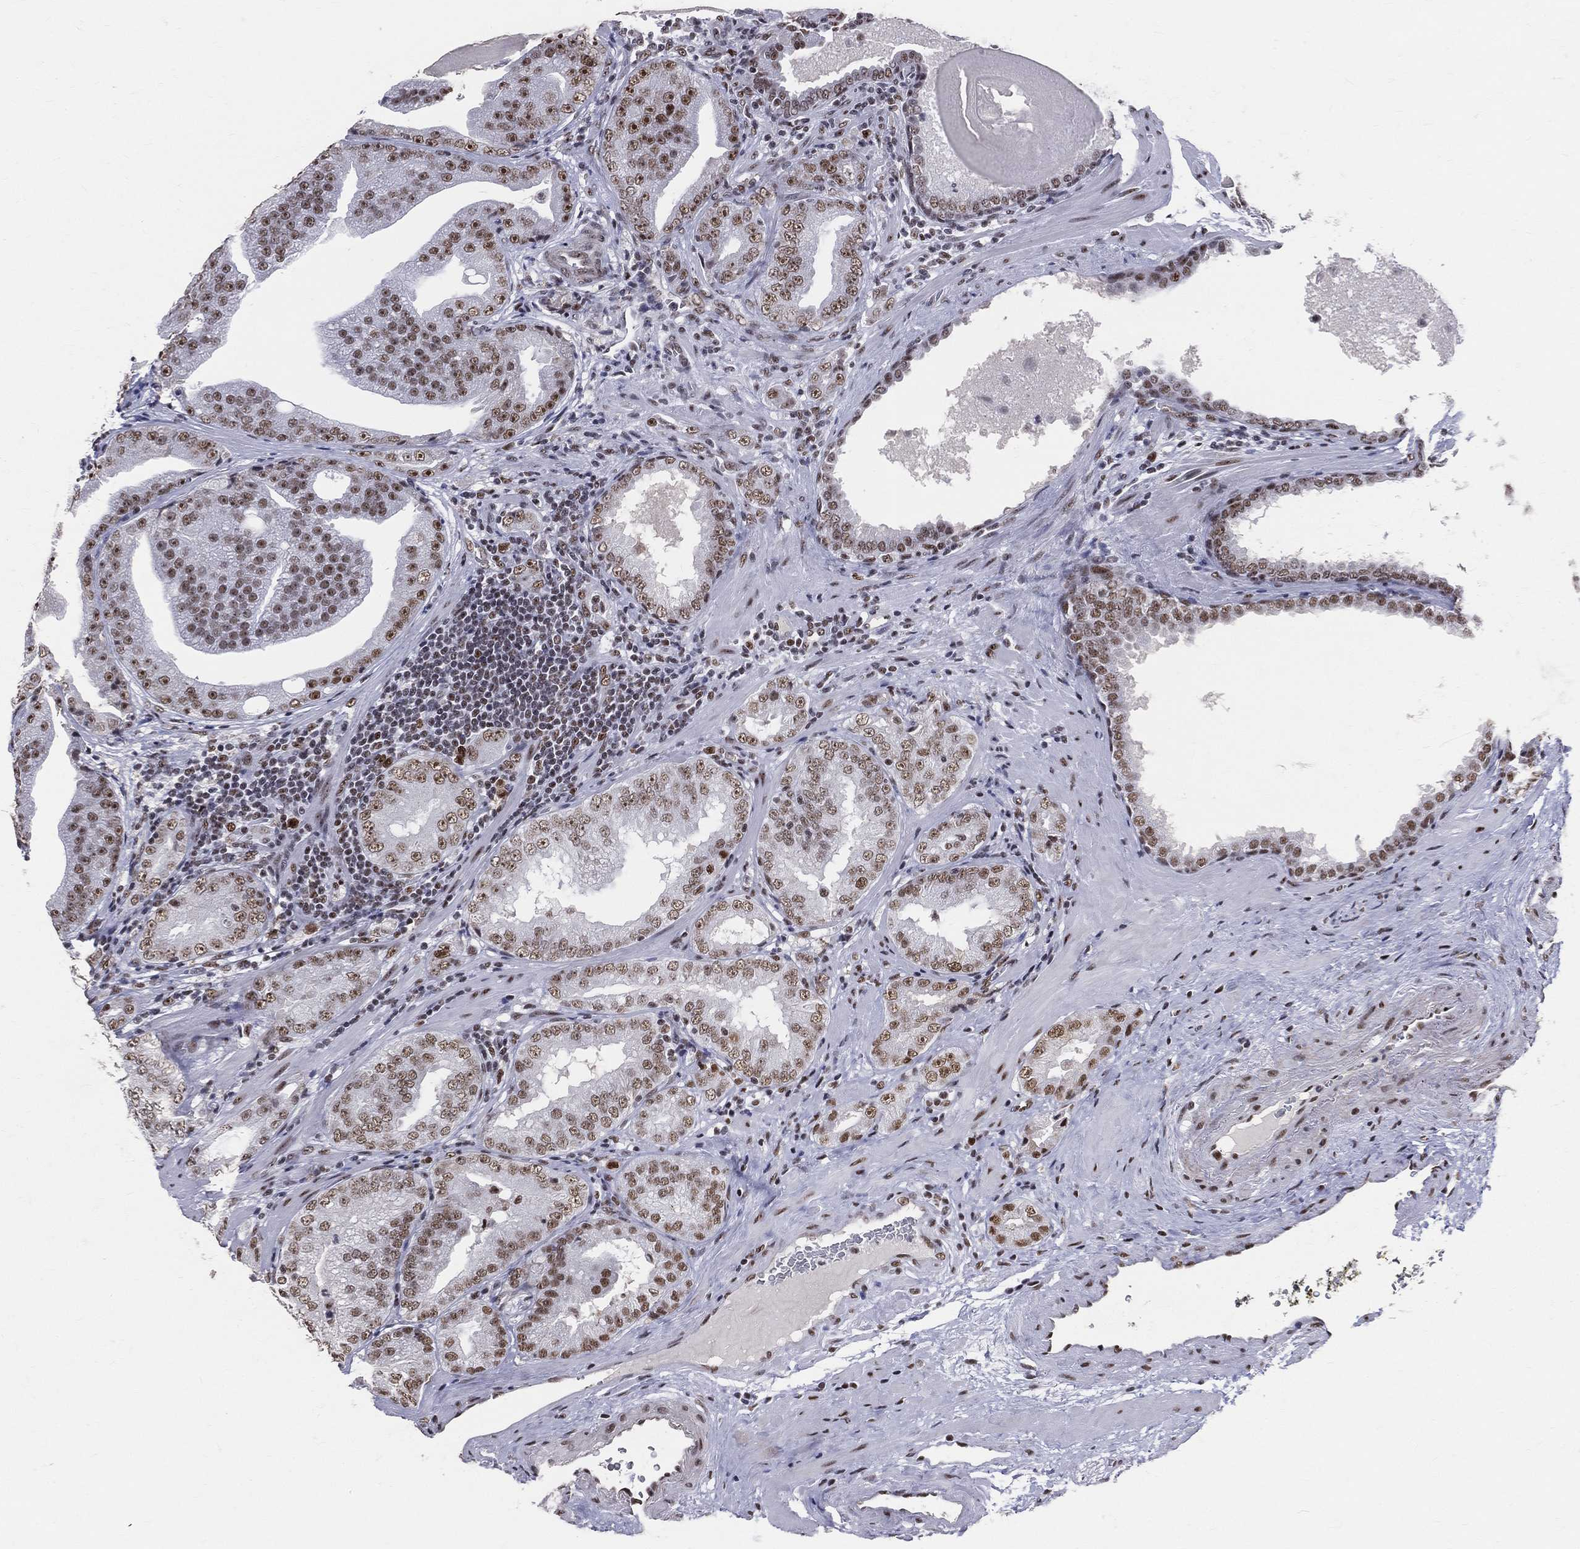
{"staining": {"intensity": "moderate", "quantity": "25%-75%", "location": "nuclear"}, "tissue": "prostate cancer", "cell_type": "Tumor cells", "image_type": "cancer", "snomed": [{"axis": "morphology", "description": "Adenocarcinoma, Low grade"}, {"axis": "topography", "description": "Prostate"}], "caption": "IHC image of prostate cancer stained for a protein (brown), which shows medium levels of moderate nuclear positivity in about 25%-75% of tumor cells.", "gene": "CDK7", "patient": {"sex": "male", "age": 62}}